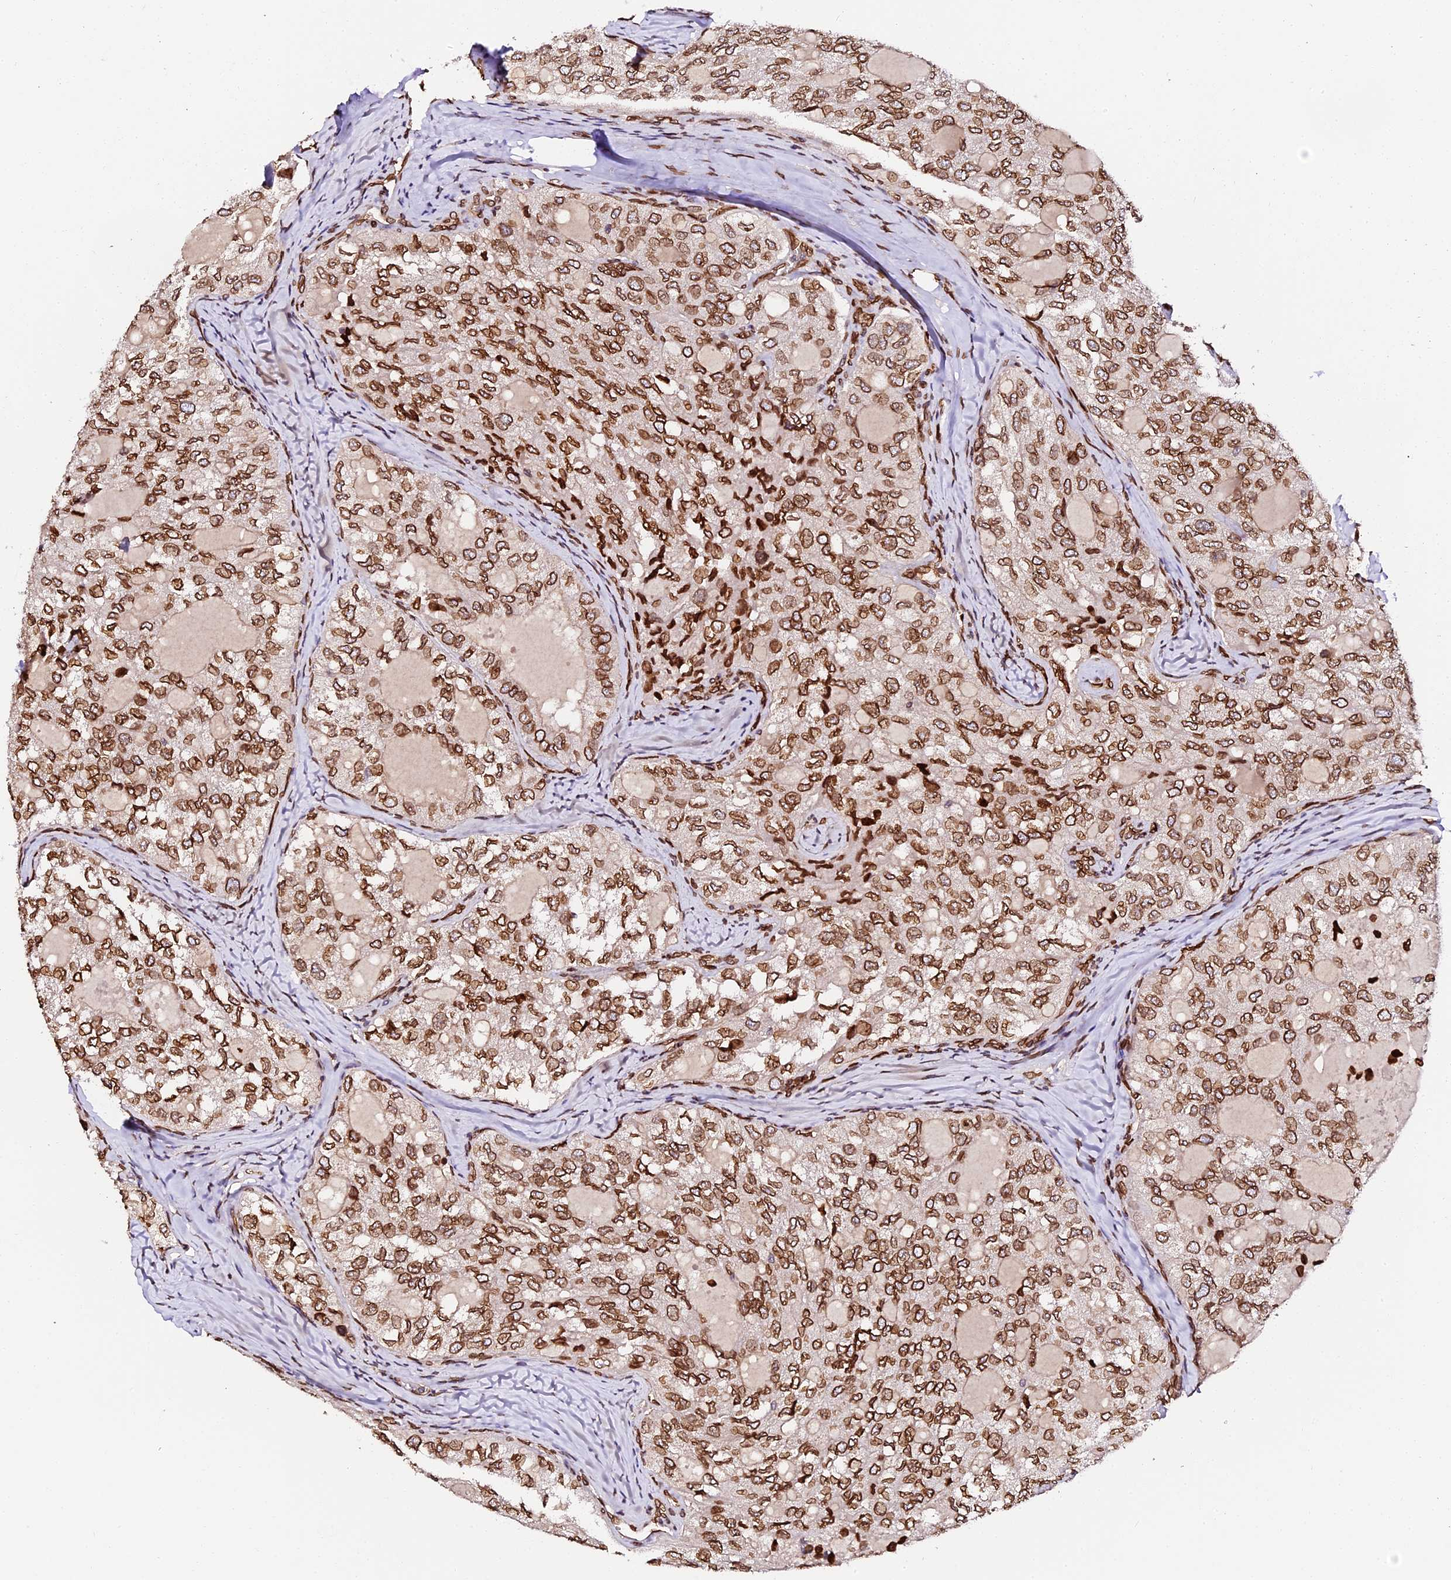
{"staining": {"intensity": "strong", "quantity": ">75%", "location": "cytoplasmic/membranous,nuclear"}, "tissue": "thyroid cancer", "cell_type": "Tumor cells", "image_type": "cancer", "snomed": [{"axis": "morphology", "description": "Follicular adenoma carcinoma, NOS"}, {"axis": "topography", "description": "Thyroid gland"}], "caption": "Immunohistochemical staining of human thyroid follicular adenoma carcinoma reveals strong cytoplasmic/membranous and nuclear protein expression in about >75% of tumor cells.", "gene": "ANAPC5", "patient": {"sex": "male", "age": 75}}